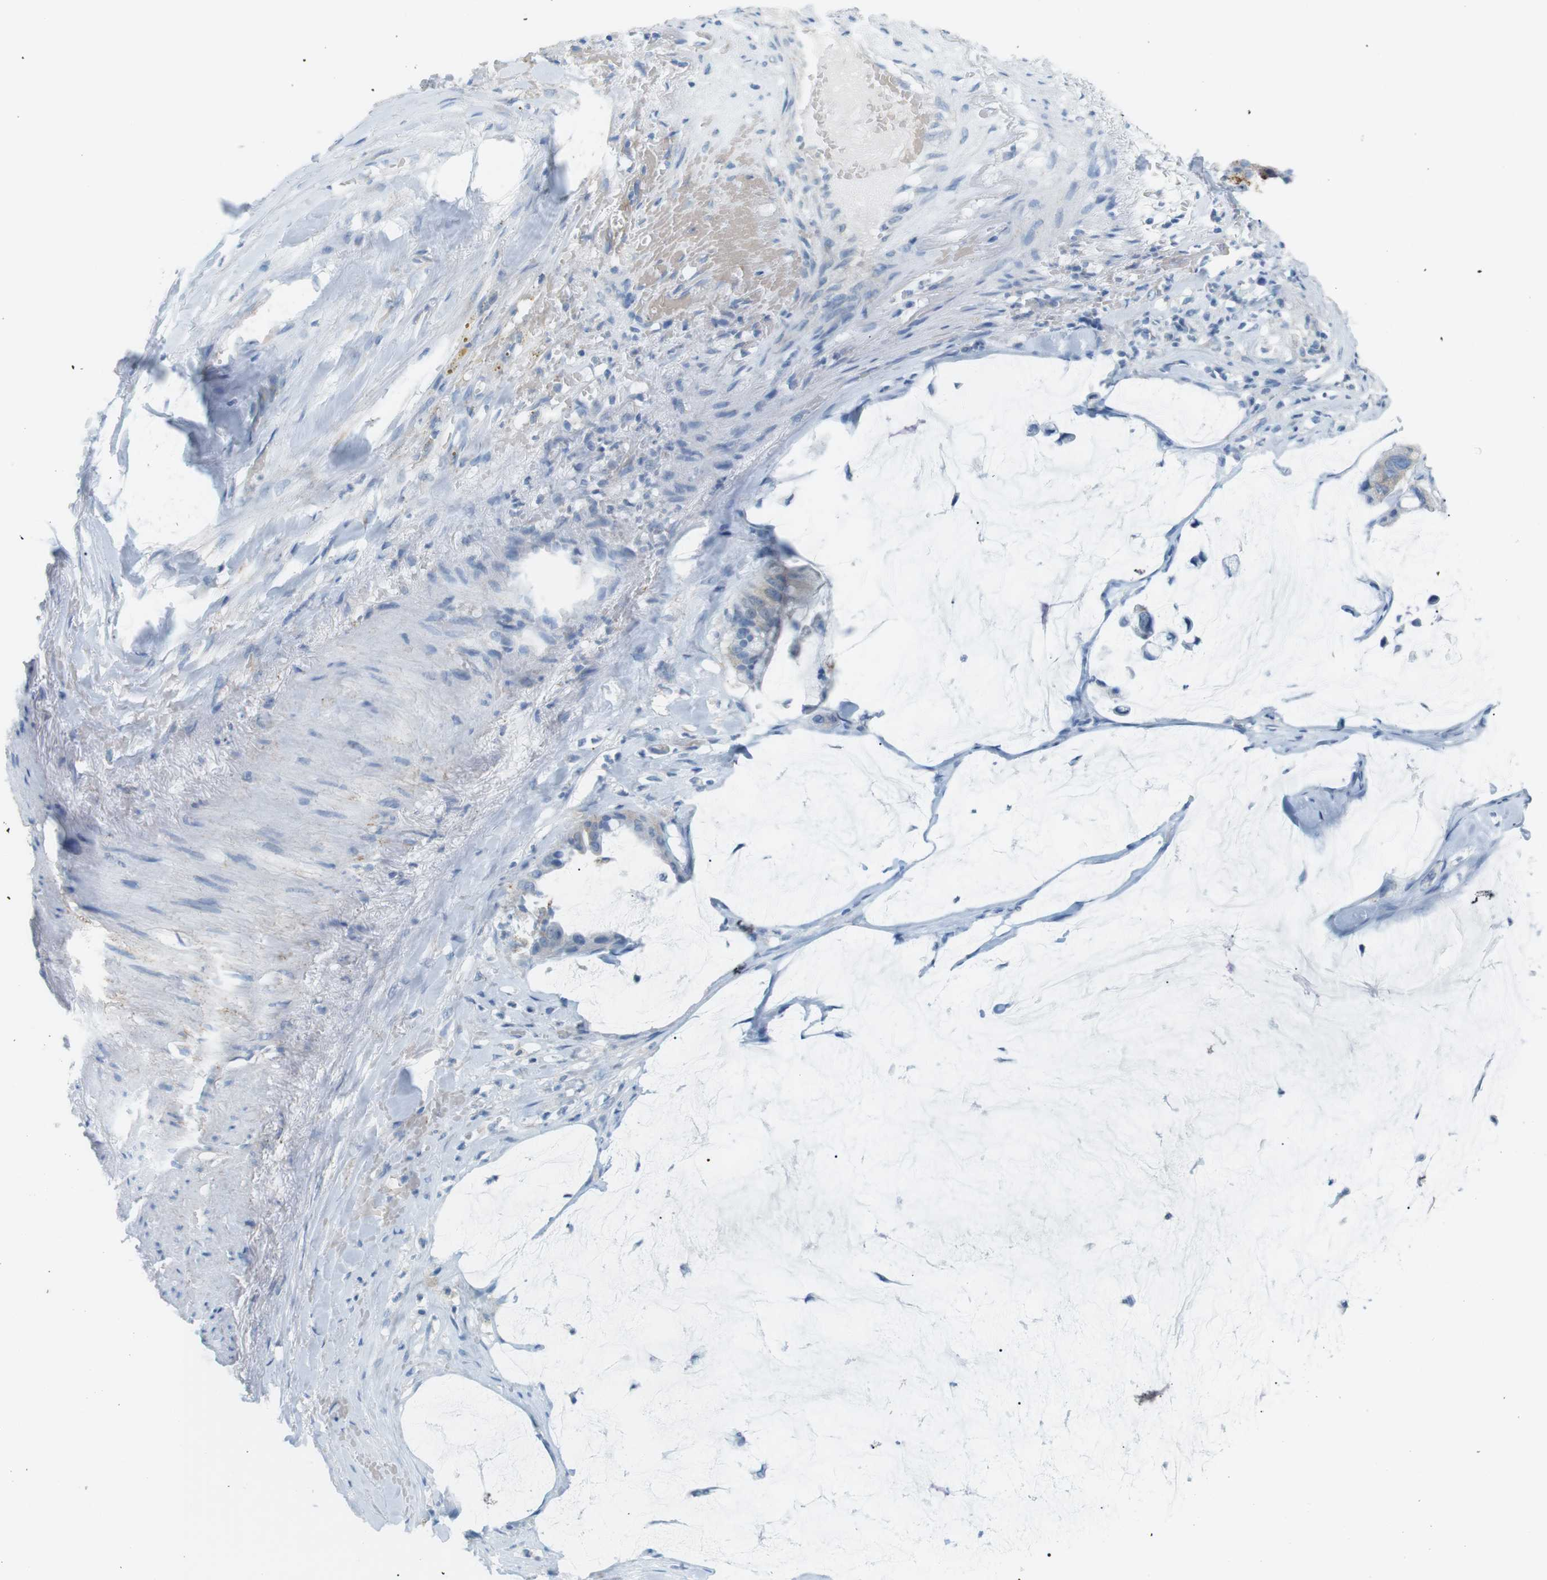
{"staining": {"intensity": "negative", "quantity": "none", "location": "none"}, "tissue": "pancreatic cancer", "cell_type": "Tumor cells", "image_type": "cancer", "snomed": [{"axis": "morphology", "description": "Adenocarcinoma, NOS"}, {"axis": "topography", "description": "Pancreas"}], "caption": "Micrograph shows no protein positivity in tumor cells of adenocarcinoma (pancreatic) tissue. (Brightfield microscopy of DAB IHC at high magnification).", "gene": "VAMP1", "patient": {"sex": "male", "age": 41}}